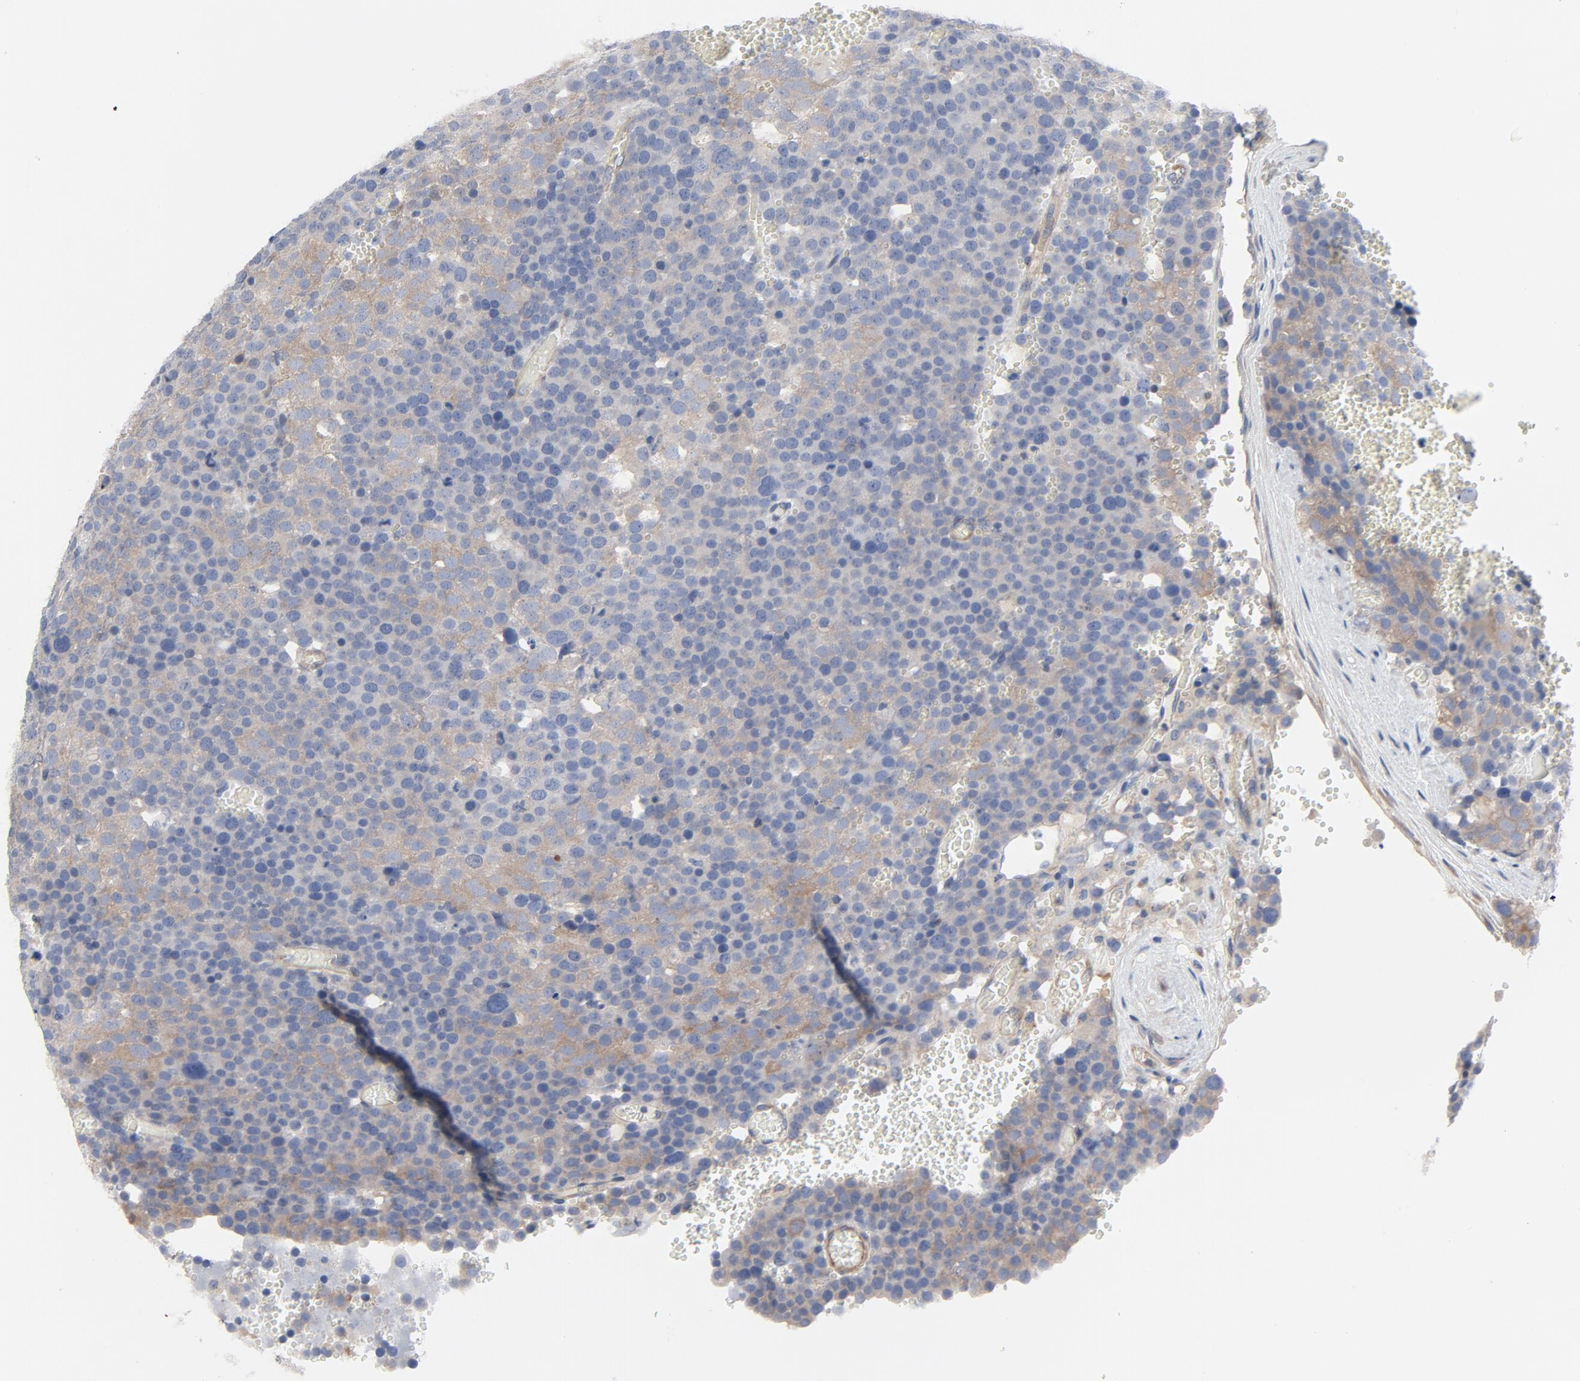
{"staining": {"intensity": "moderate", "quantity": "25%-75%", "location": "cytoplasmic/membranous"}, "tissue": "testis cancer", "cell_type": "Tumor cells", "image_type": "cancer", "snomed": [{"axis": "morphology", "description": "Seminoma, NOS"}, {"axis": "topography", "description": "Testis"}], "caption": "There is medium levels of moderate cytoplasmic/membranous positivity in tumor cells of testis cancer (seminoma), as demonstrated by immunohistochemical staining (brown color).", "gene": "DYNLT3", "patient": {"sex": "male", "age": 71}}